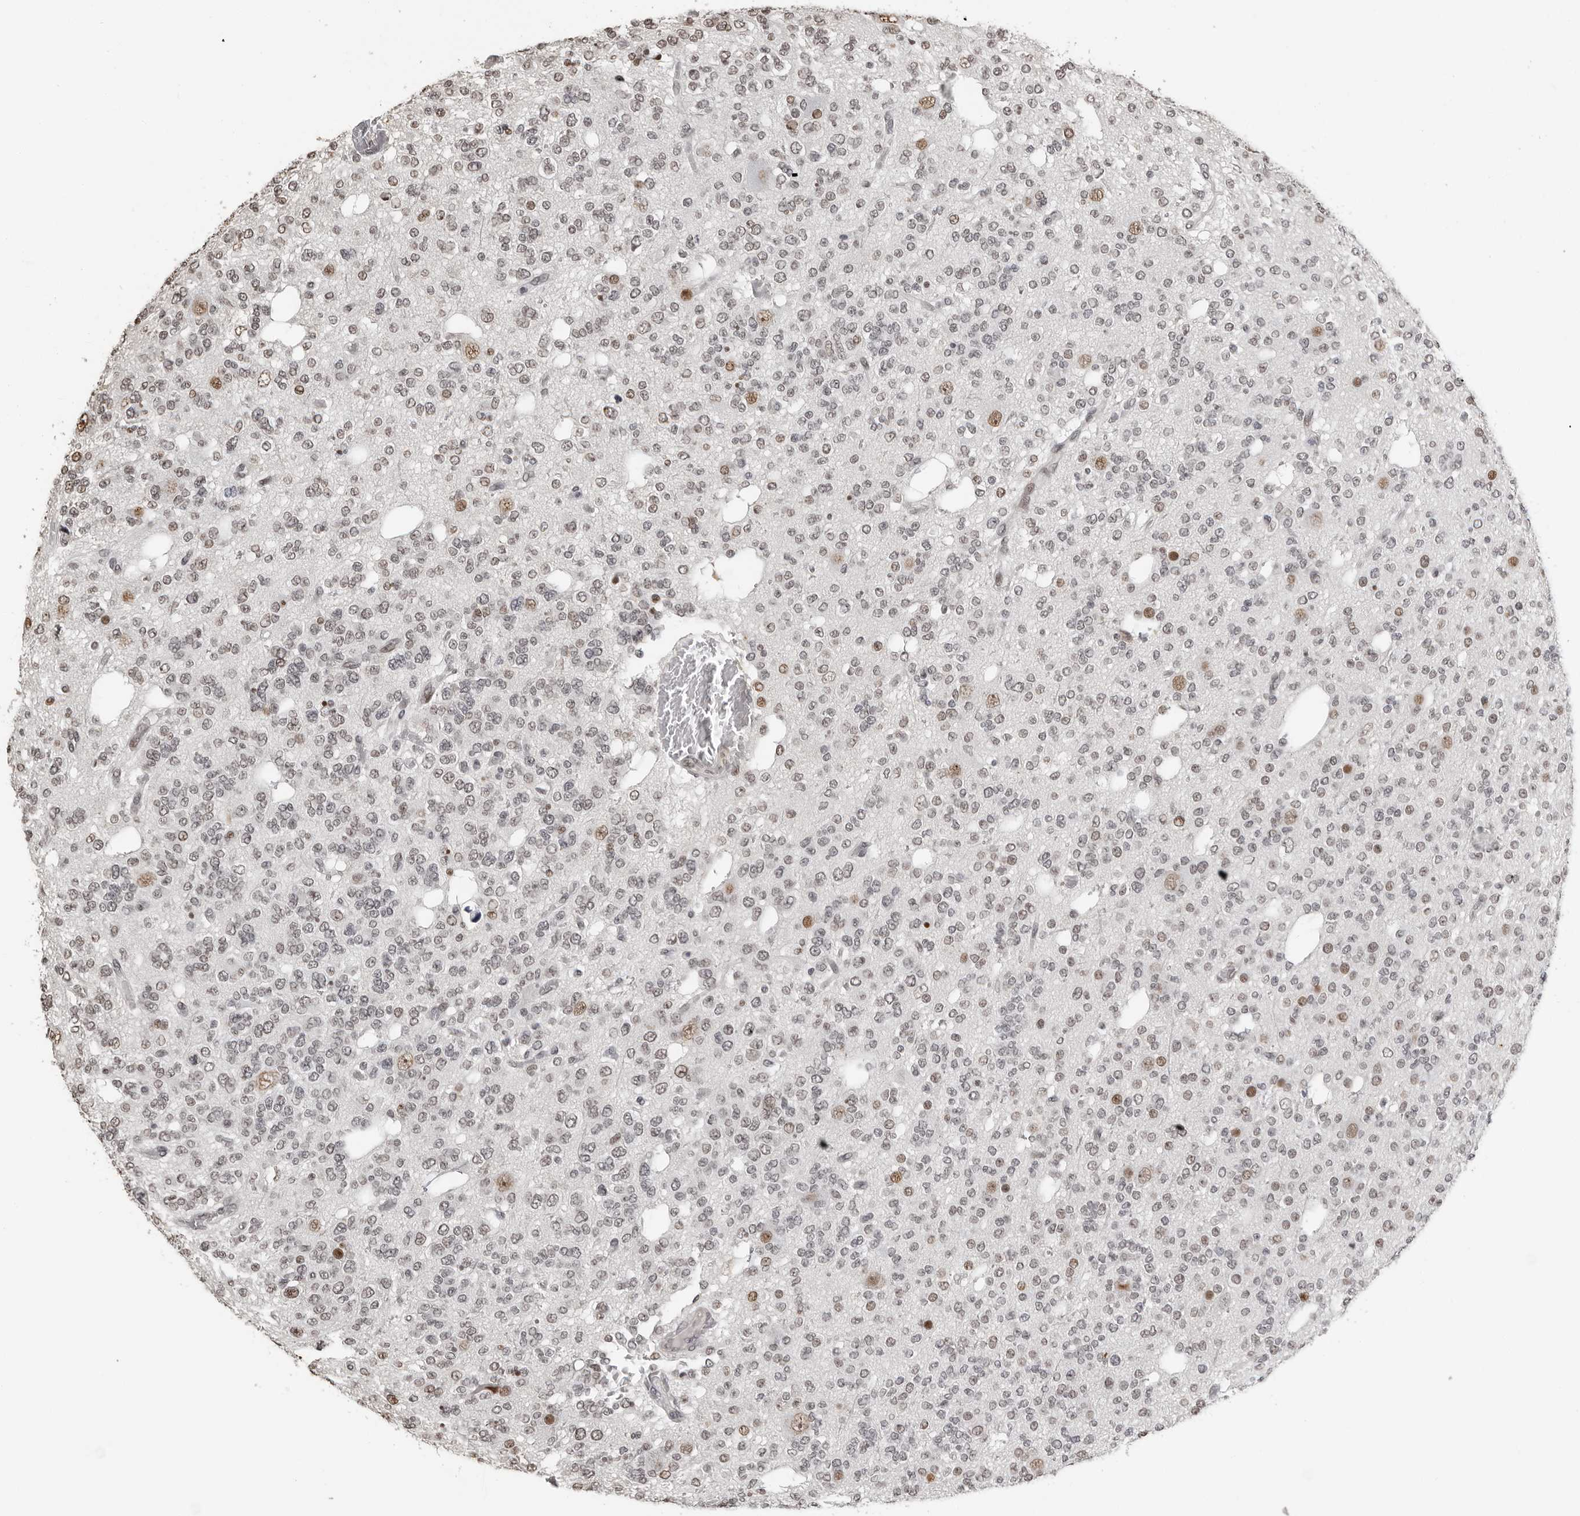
{"staining": {"intensity": "weak", "quantity": "<25%", "location": "nuclear"}, "tissue": "glioma", "cell_type": "Tumor cells", "image_type": "cancer", "snomed": [{"axis": "morphology", "description": "Glioma, malignant, Low grade"}, {"axis": "topography", "description": "Brain"}], "caption": "A high-resolution photomicrograph shows IHC staining of malignant glioma (low-grade), which shows no significant expression in tumor cells. (DAB immunohistochemistry, high magnification).", "gene": "ORC1", "patient": {"sex": "male", "age": 38}}